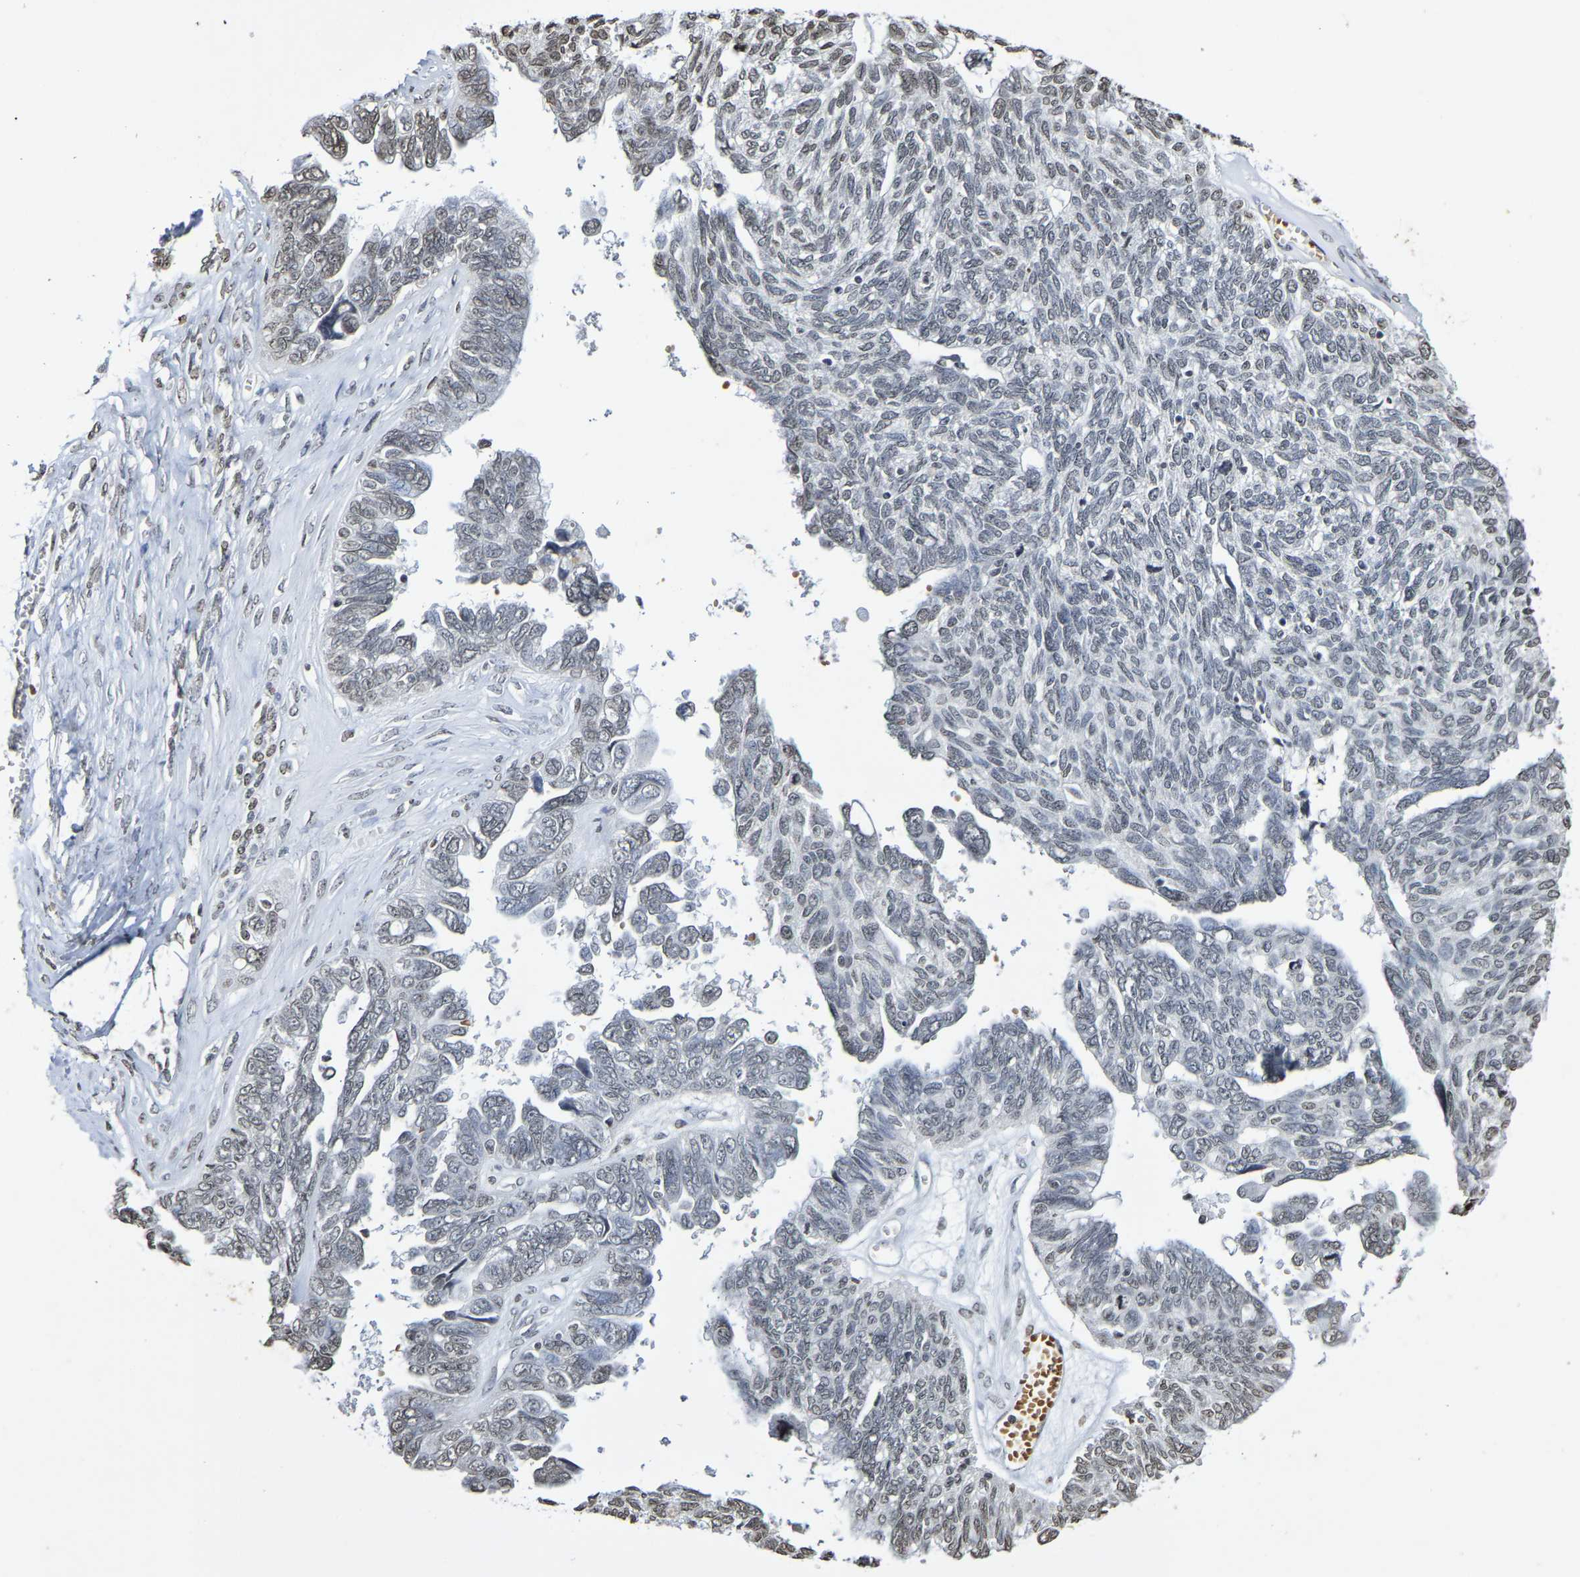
{"staining": {"intensity": "weak", "quantity": "<25%", "location": "nuclear"}, "tissue": "ovarian cancer", "cell_type": "Tumor cells", "image_type": "cancer", "snomed": [{"axis": "morphology", "description": "Cystadenocarcinoma, serous, NOS"}, {"axis": "topography", "description": "Ovary"}], "caption": "A photomicrograph of human ovarian cancer is negative for staining in tumor cells.", "gene": "ATF4", "patient": {"sex": "female", "age": 79}}